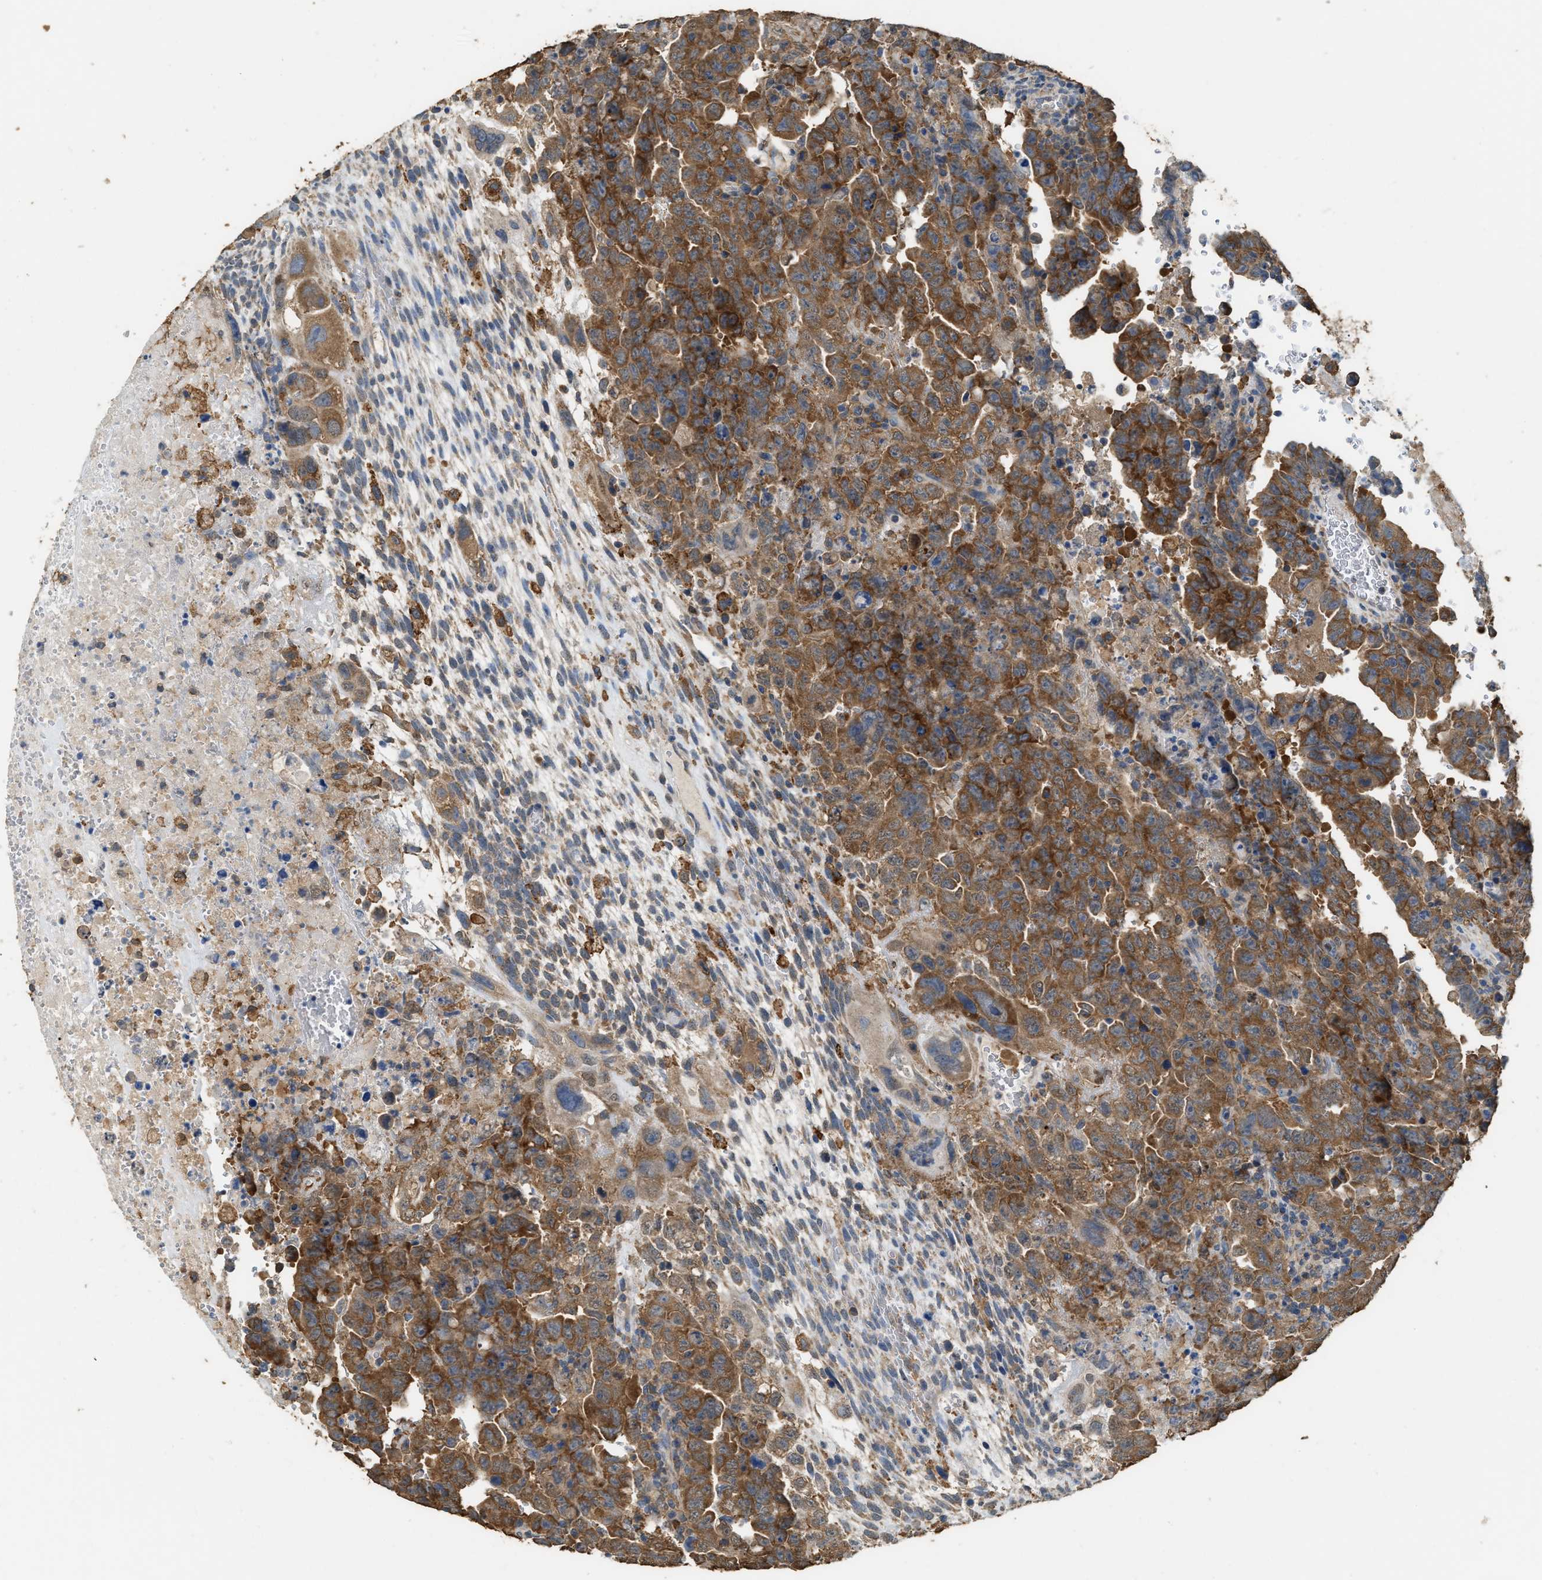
{"staining": {"intensity": "strong", "quantity": ">75%", "location": "cytoplasmic/membranous"}, "tissue": "testis cancer", "cell_type": "Tumor cells", "image_type": "cancer", "snomed": [{"axis": "morphology", "description": "Carcinoma, Embryonal, NOS"}, {"axis": "topography", "description": "Testis"}], "caption": "An IHC photomicrograph of neoplastic tissue is shown. Protein staining in brown labels strong cytoplasmic/membranous positivity in testis embryonal carcinoma within tumor cells.", "gene": "GCN1", "patient": {"sex": "male", "age": 28}}